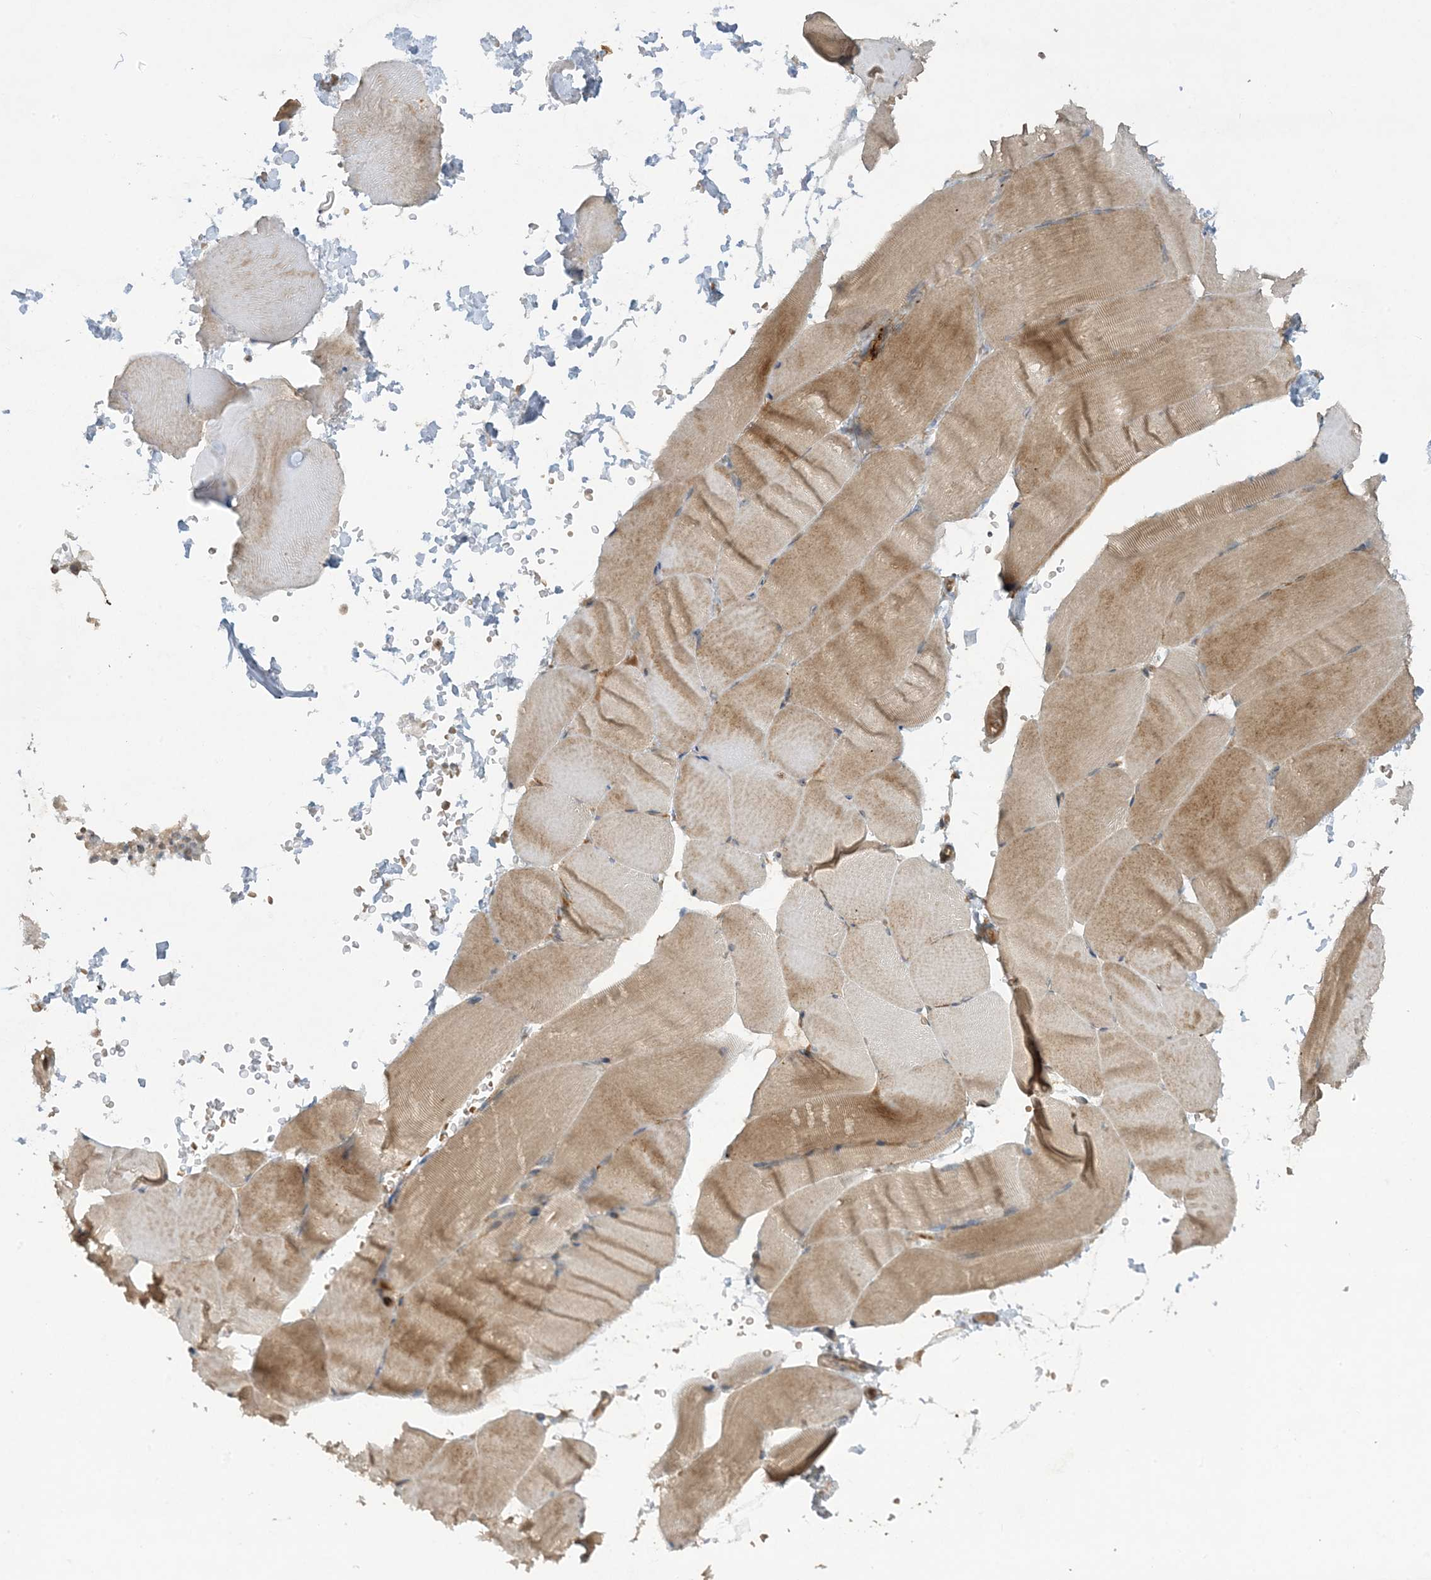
{"staining": {"intensity": "moderate", "quantity": "25%-75%", "location": "cytoplasmic/membranous"}, "tissue": "skeletal muscle", "cell_type": "Myocytes", "image_type": "normal", "snomed": [{"axis": "morphology", "description": "Normal tissue, NOS"}, {"axis": "topography", "description": "Skeletal muscle"}, {"axis": "topography", "description": "Parathyroid gland"}], "caption": "Protein expression analysis of benign skeletal muscle shows moderate cytoplasmic/membranous staining in approximately 25%-75% of myocytes. Using DAB (brown) and hematoxylin (blue) stains, captured at high magnification using brightfield microscopy.", "gene": "STAM2", "patient": {"sex": "female", "age": 37}}